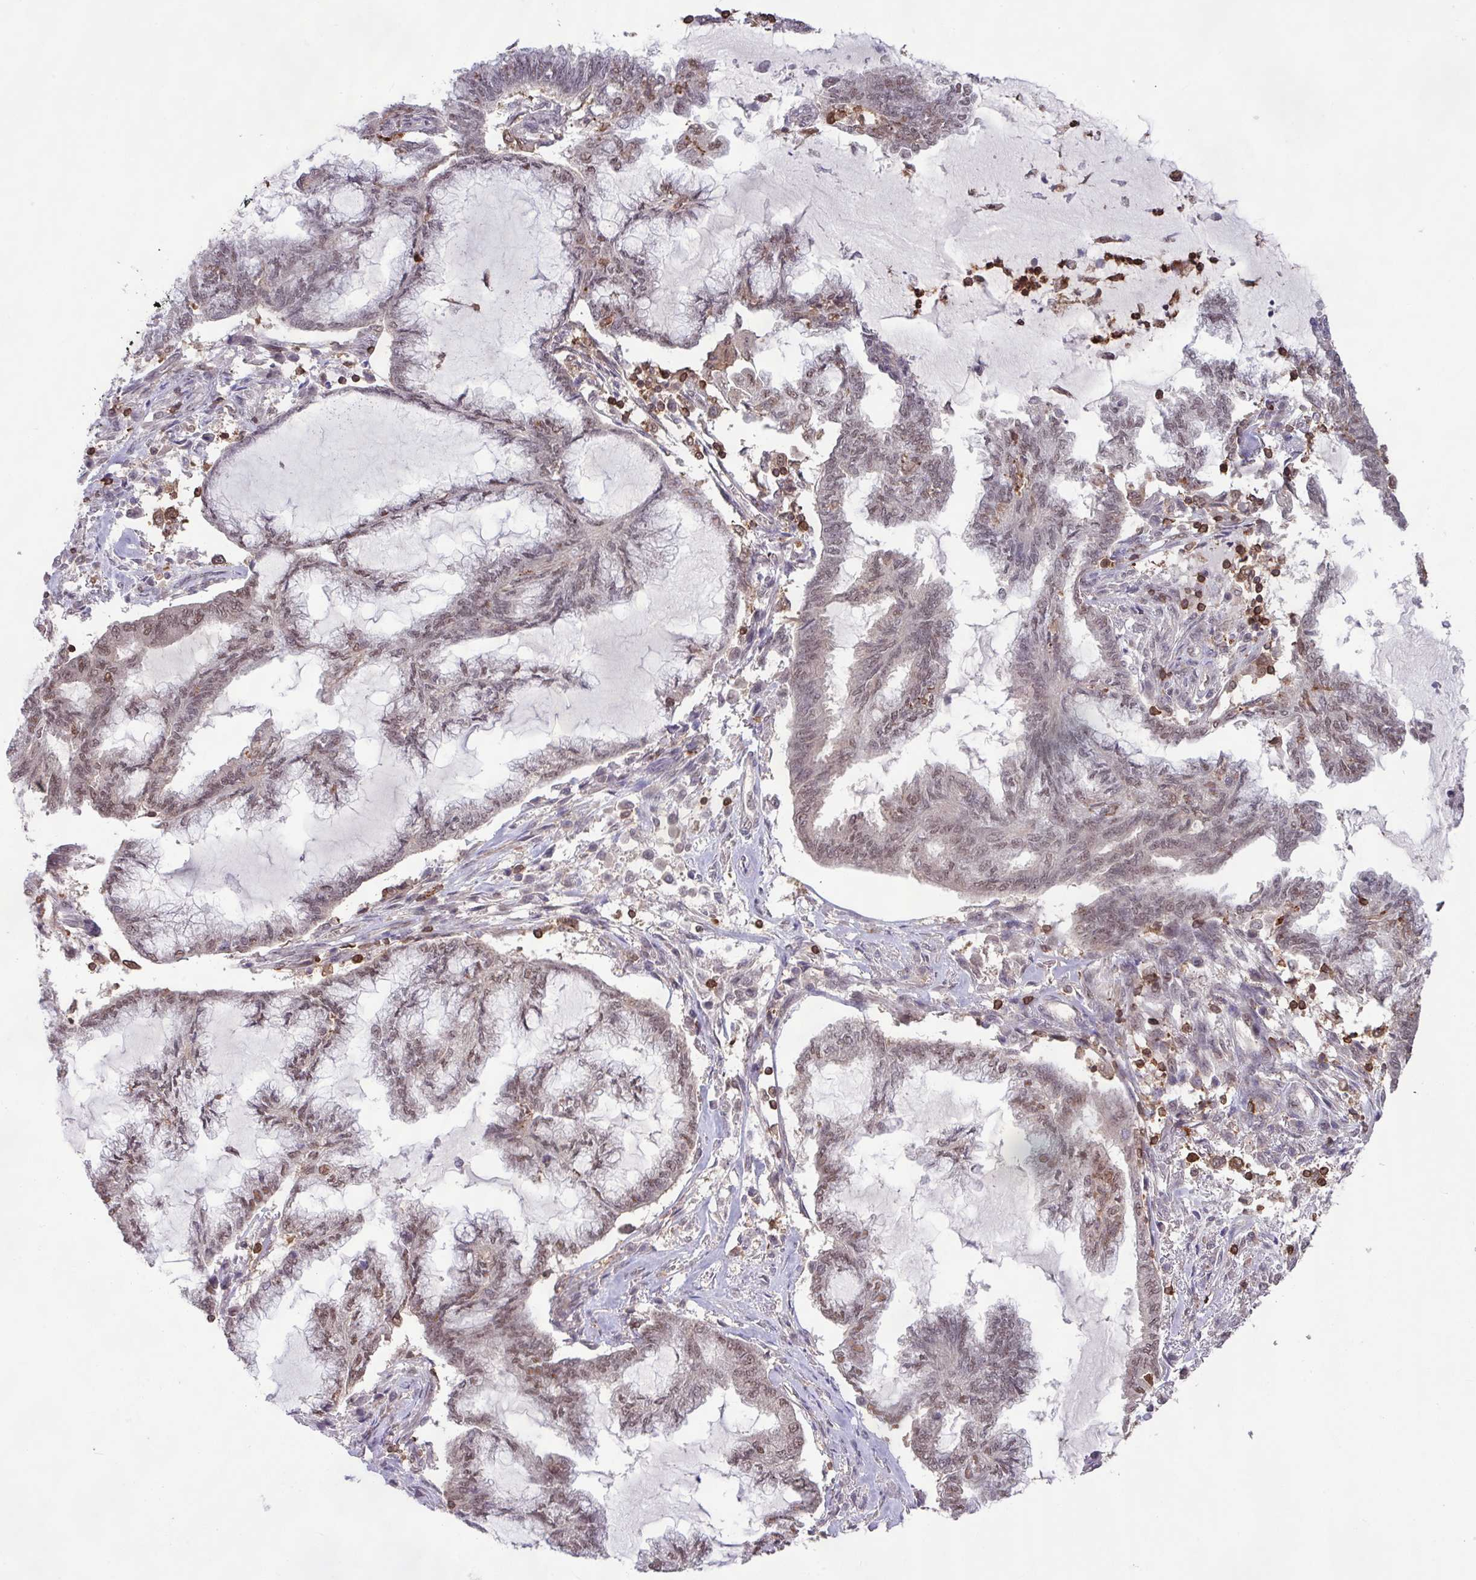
{"staining": {"intensity": "weak", "quantity": "25%-75%", "location": "nuclear"}, "tissue": "endometrial cancer", "cell_type": "Tumor cells", "image_type": "cancer", "snomed": [{"axis": "morphology", "description": "Adenocarcinoma, NOS"}, {"axis": "topography", "description": "Endometrium"}], "caption": "A histopathology image of adenocarcinoma (endometrial) stained for a protein exhibits weak nuclear brown staining in tumor cells. The protein of interest is stained brown, and the nuclei are stained in blue (DAB (3,3'-diaminobenzidine) IHC with brightfield microscopy, high magnification).", "gene": "GON7", "patient": {"sex": "female", "age": 86}}